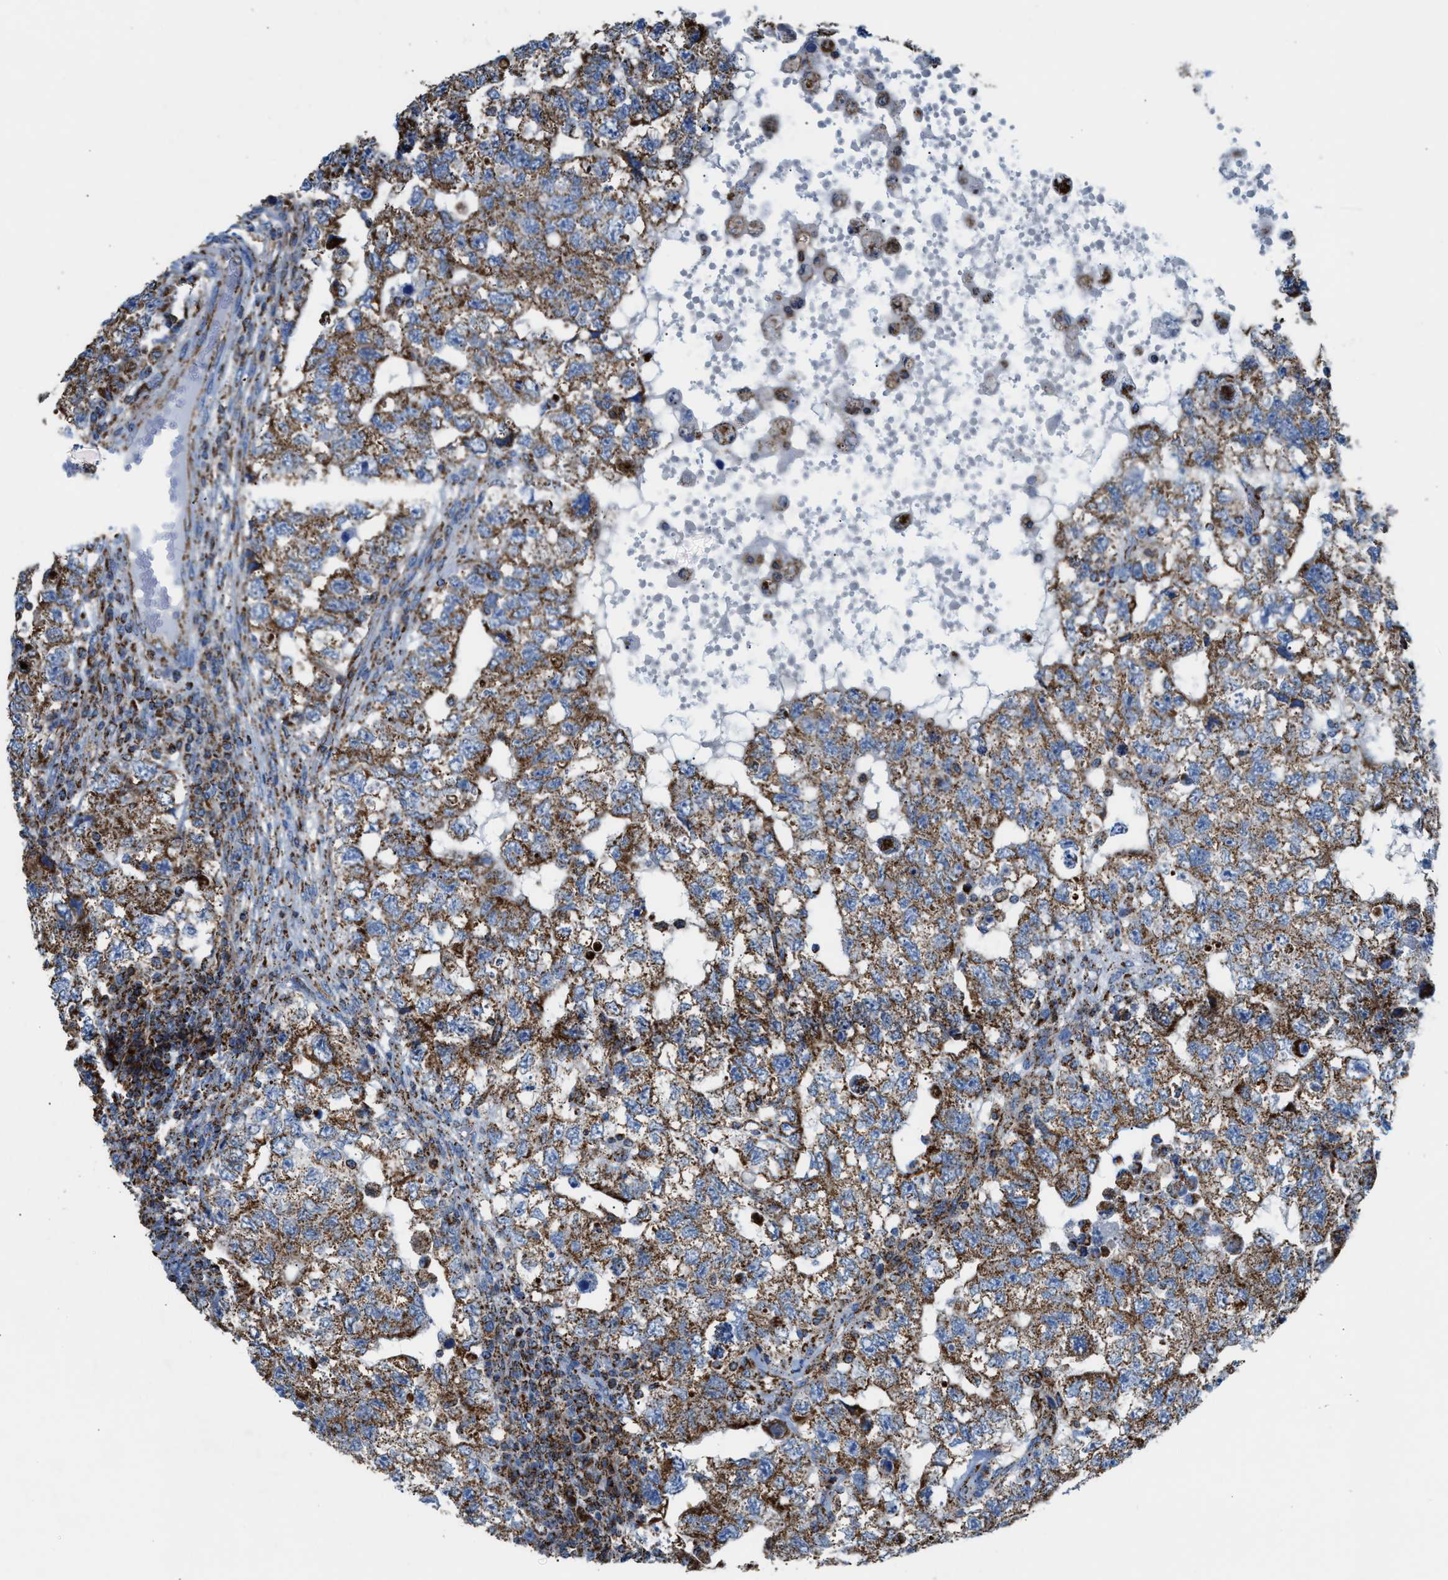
{"staining": {"intensity": "moderate", "quantity": ">75%", "location": "cytoplasmic/membranous"}, "tissue": "testis cancer", "cell_type": "Tumor cells", "image_type": "cancer", "snomed": [{"axis": "morphology", "description": "Carcinoma, Embryonal, NOS"}, {"axis": "topography", "description": "Testis"}], "caption": "Approximately >75% of tumor cells in embryonal carcinoma (testis) display moderate cytoplasmic/membranous protein expression as visualized by brown immunohistochemical staining.", "gene": "ECHS1", "patient": {"sex": "male", "age": 36}}